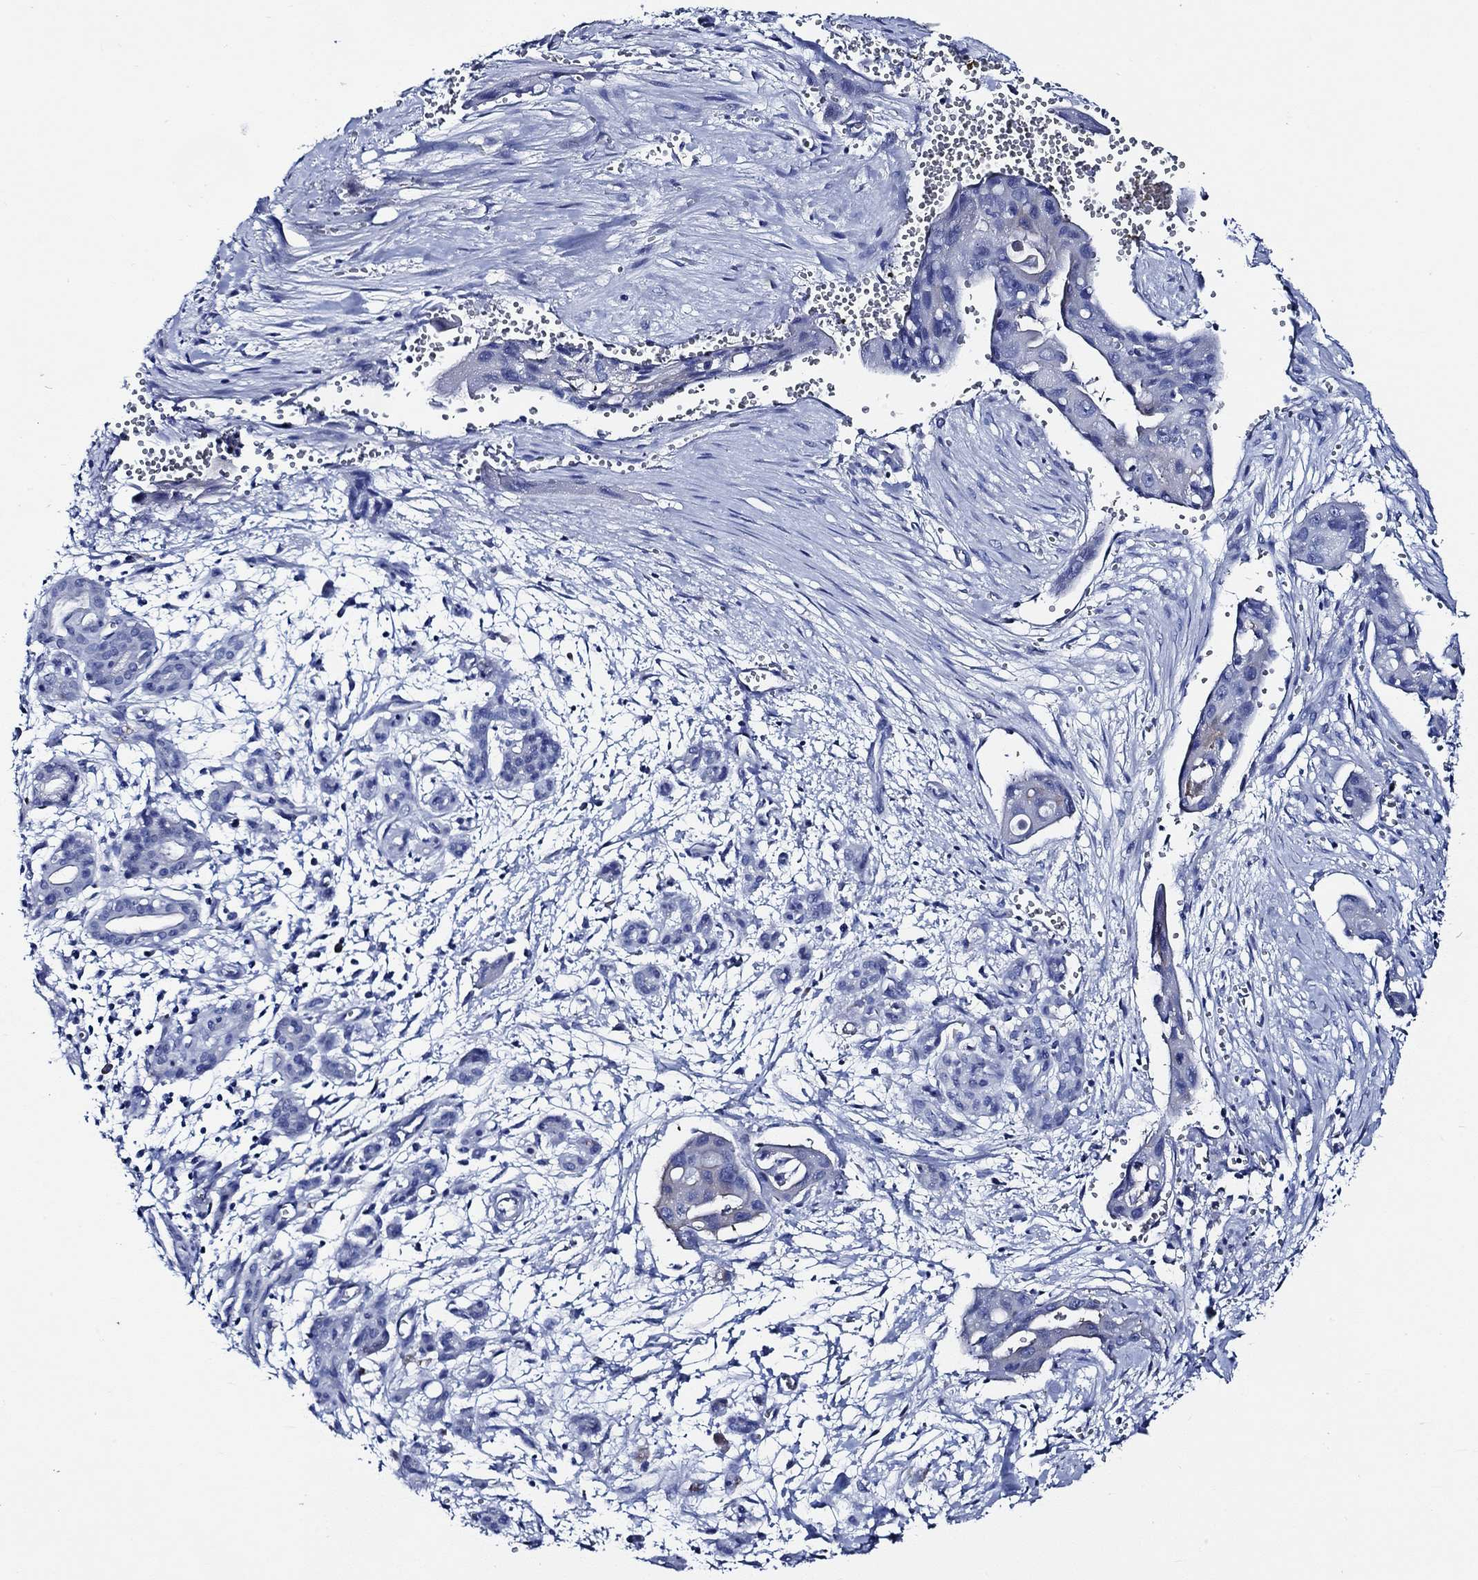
{"staining": {"intensity": "negative", "quantity": "none", "location": "none"}, "tissue": "pancreatic cancer", "cell_type": "Tumor cells", "image_type": "cancer", "snomed": [{"axis": "morphology", "description": "Adenocarcinoma, NOS"}, {"axis": "topography", "description": "Pancreas"}], "caption": "Immunohistochemistry (IHC) micrograph of neoplastic tissue: pancreatic adenocarcinoma stained with DAB displays no significant protein staining in tumor cells.", "gene": "WDR62", "patient": {"sex": "male", "age": 60}}